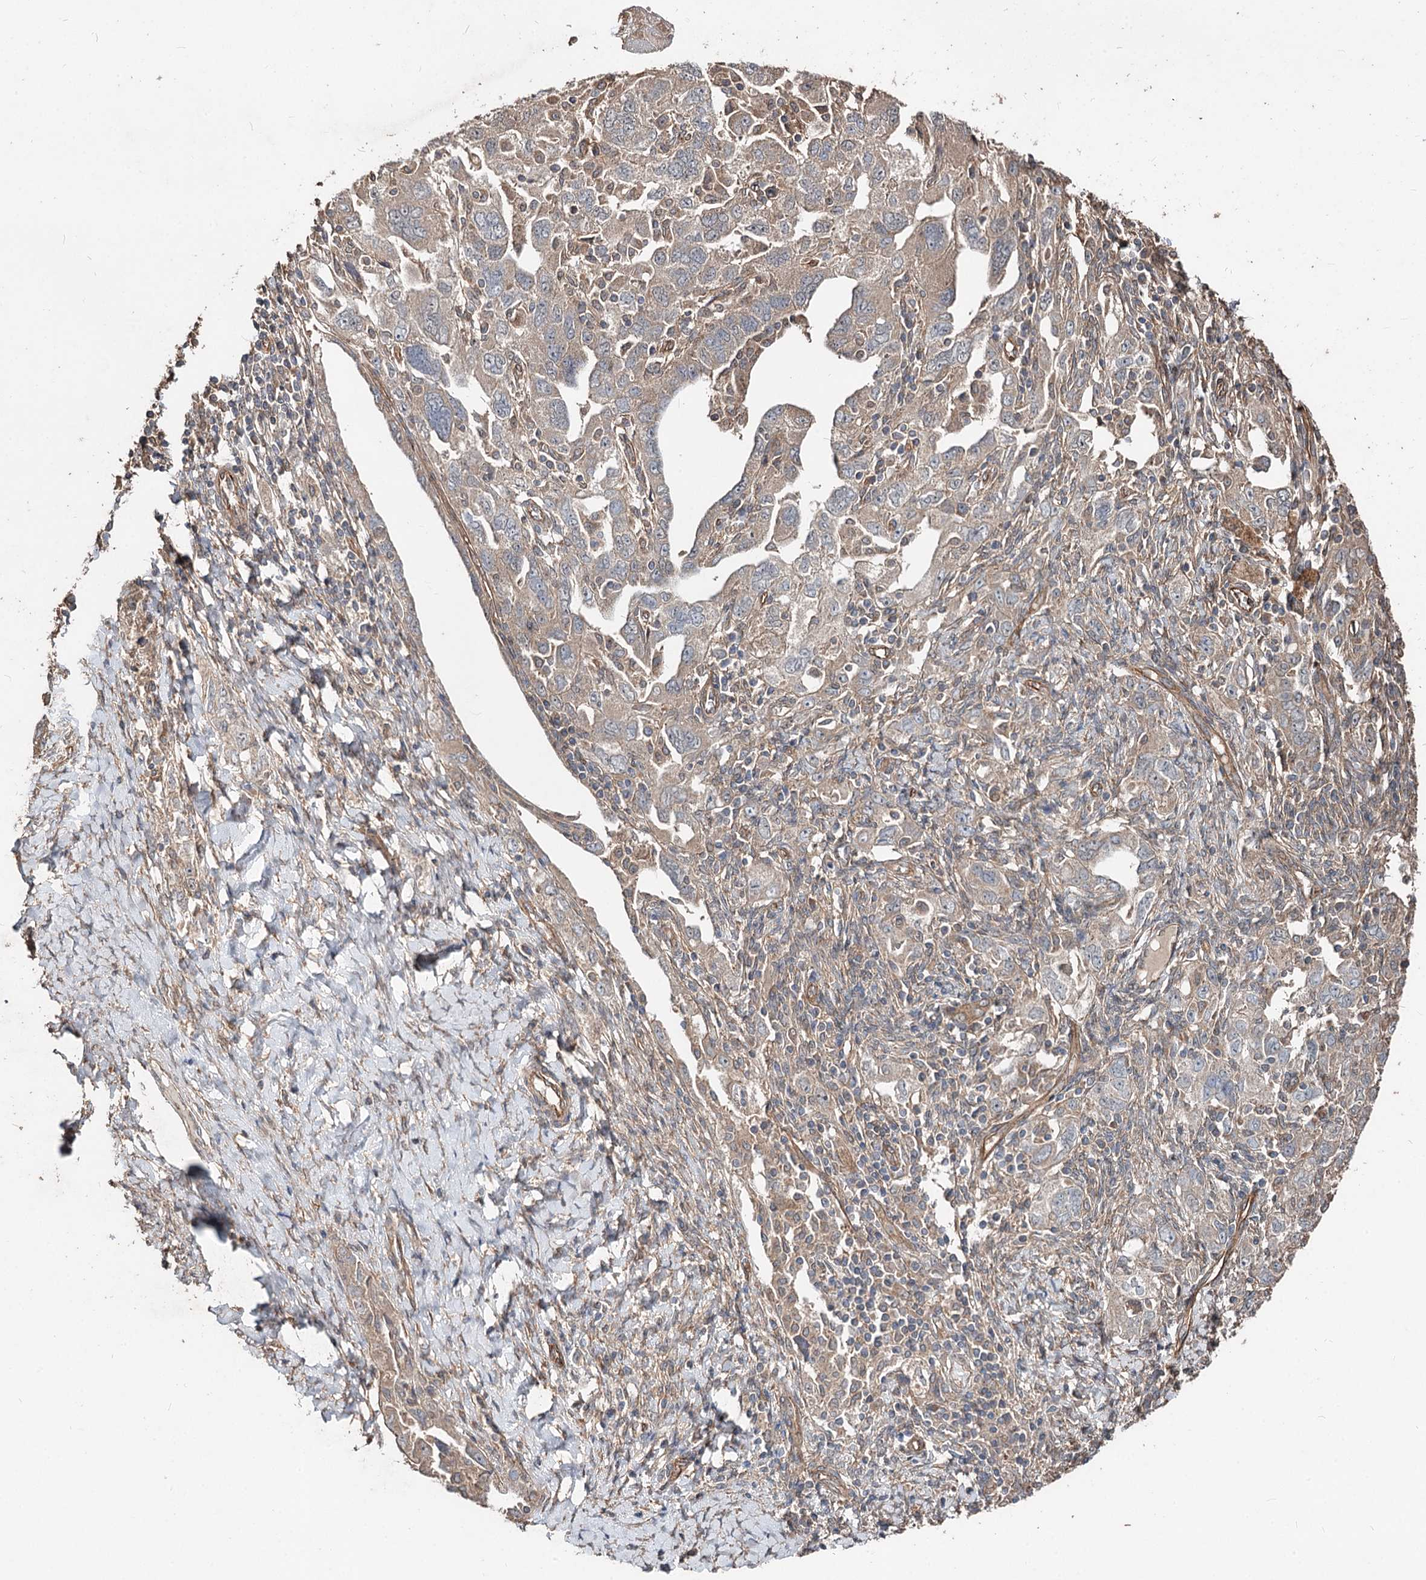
{"staining": {"intensity": "weak", "quantity": "25%-75%", "location": "cytoplasmic/membranous"}, "tissue": "ovarian cancer", "cell_type": "Tumor cells", "image_type": "cancer", "snomed": [{"axis": "morphology", "description": "Carcinoma, NOS"}, {"axis": "morphology", "description": "Cystadenocarcinoma, serous, NOS"}, {"axis": "topography", "description": "Ovary"}], "caption": "Immunohistochemistry (IHC) micrograph of ovarian carcinoma stained for a protein (brown), which demonstrates low levels of weak cytoplasmic/membranous staining in about 25%-75% of tumor cells.", "gene": "SPART", "patient": {"sex": "female", "age": 69}}